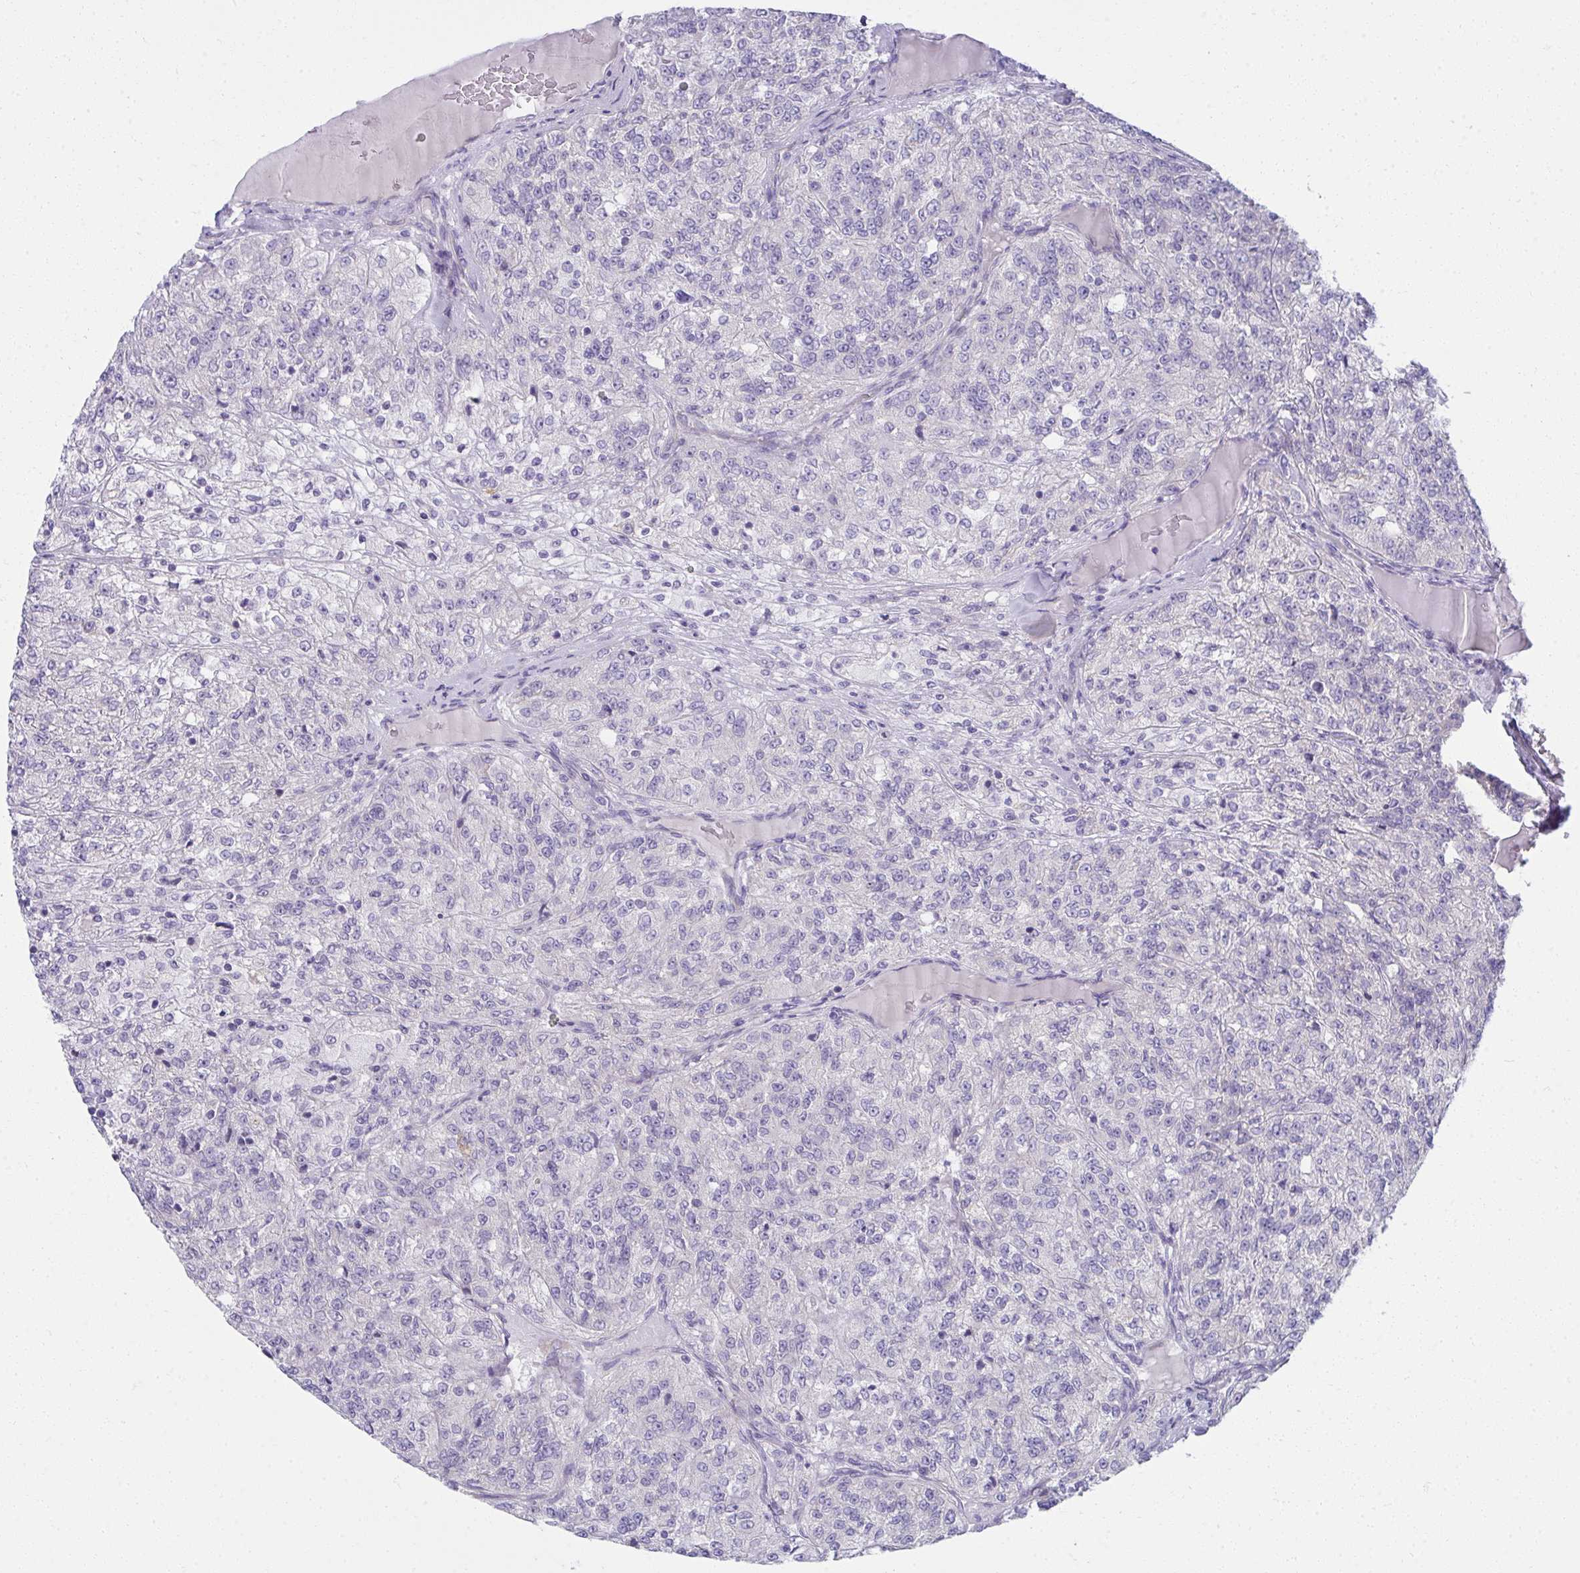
{"staining": {"intensity": "negative", "quantity": "none", "location": "none"}, "tissue": "renal cancer", "cell_type": "Tumor cells", "image_type": "cancer", "snomed": [{"axis": "morphology", "description": "Adenocarcinoma, NOS"}, {"axis": "topography", "description": "Kidney"}], "caption": "DAB (3,3'-diaminobenzidine) immunohistochemical staining of human adenocarcinoma (renal) displays no significant positivity in tumor cells. Nuclei are stained in blue.", "gene": "FASLG", "patient": {"sex": "female", "age": 63}}